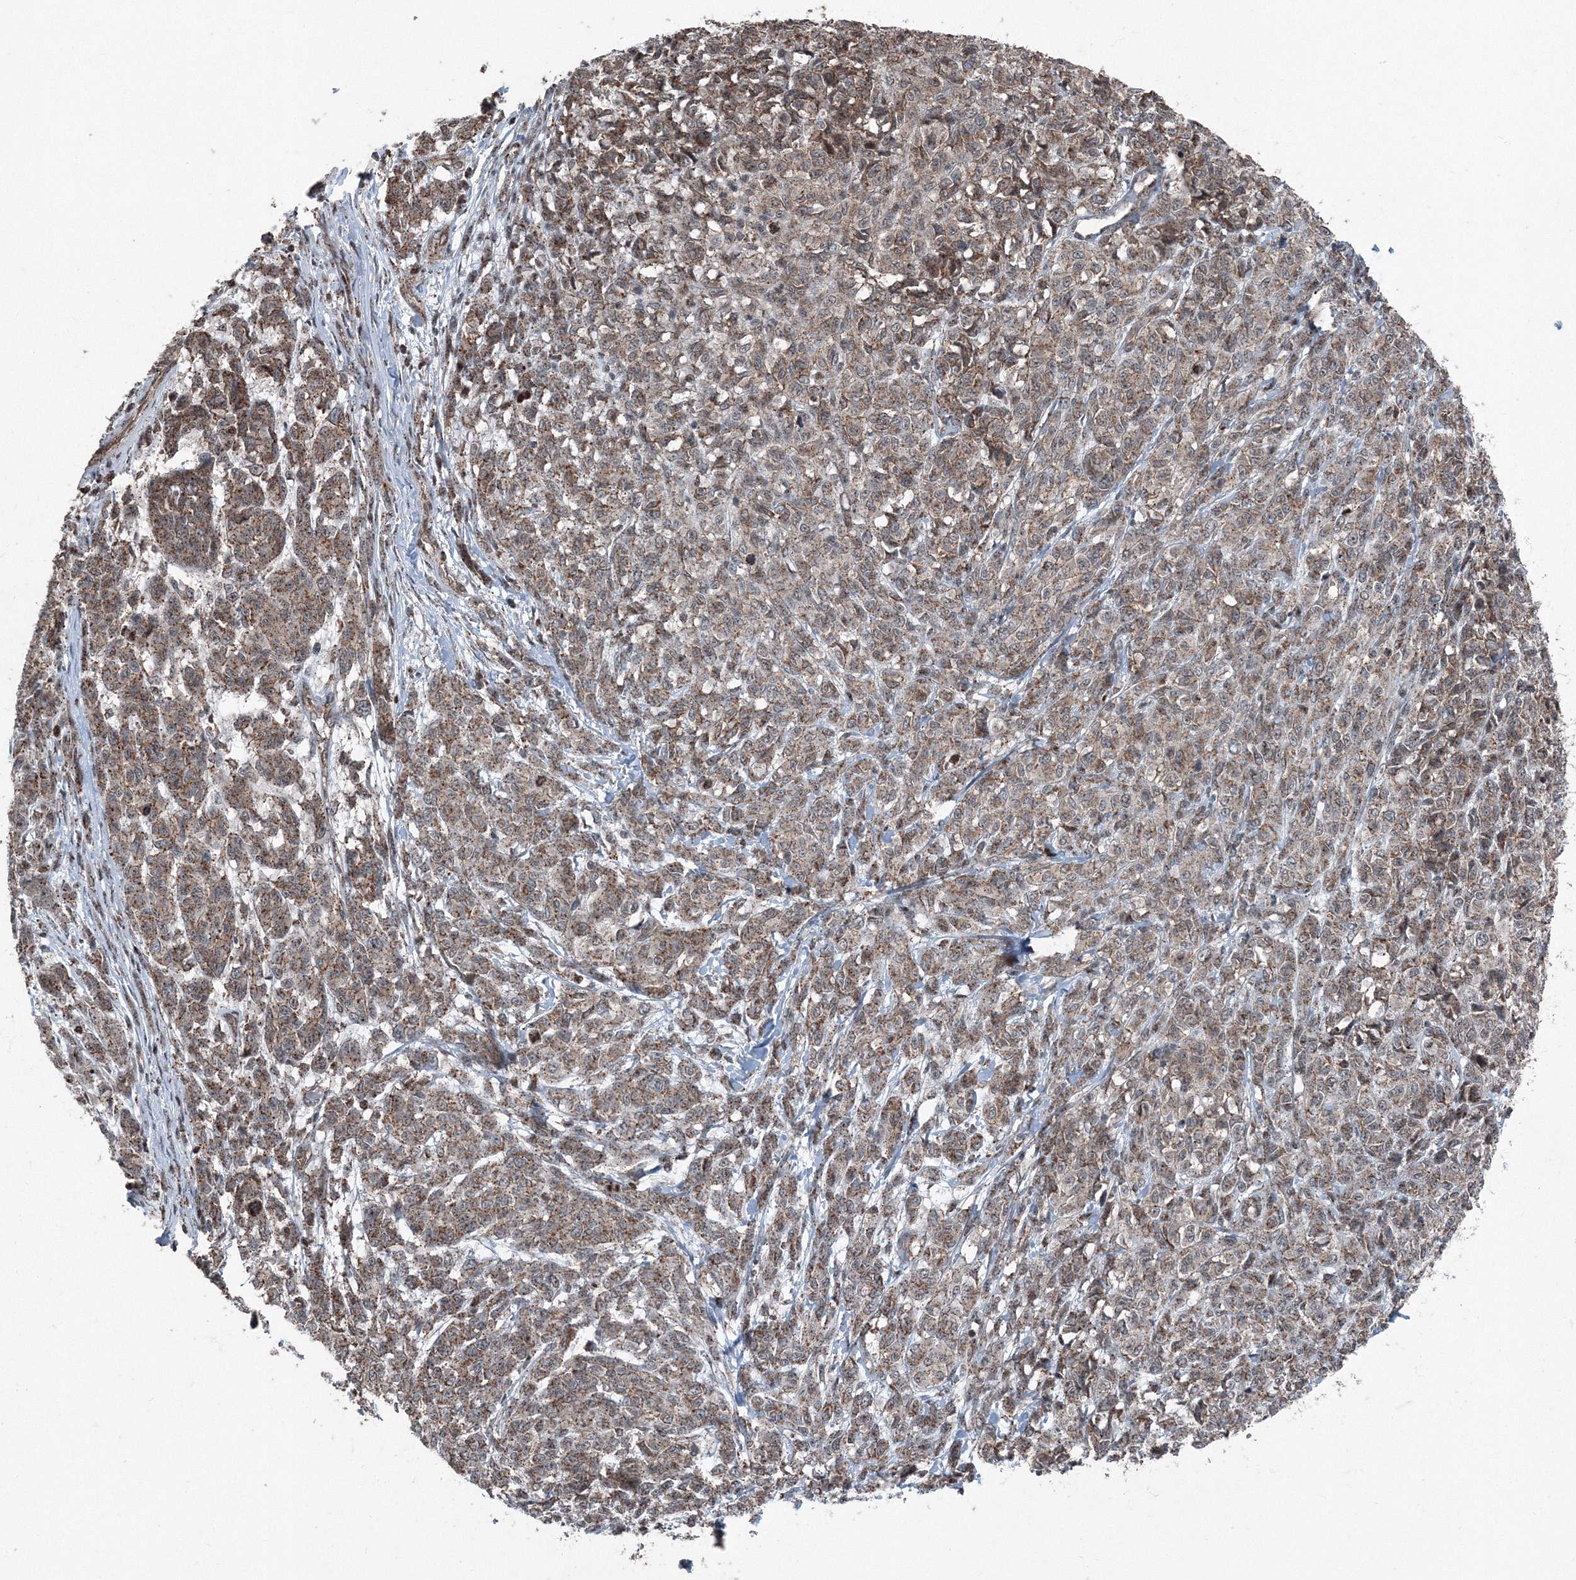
{"staining": {"intensity": "moderate", "quantity": ">75%", "location": "cytoplasmic/membranous"}, "tissue": "melanoma", "cell_type": "Tumor cells", "image_type": "cancer", "snomed": [{"axis": "morphology", "description": "Malignant melanoma, NOS"}, {"axis": "topography", "description": "Skin"}], "caption": "Brown immunohistochemical staining in melanoma reveals moderate cytoplasmic/membranous expression in approximately >75% of tumor cells.", "gene": "AASDH", "patient": {"sex": "male", "age": 49}}